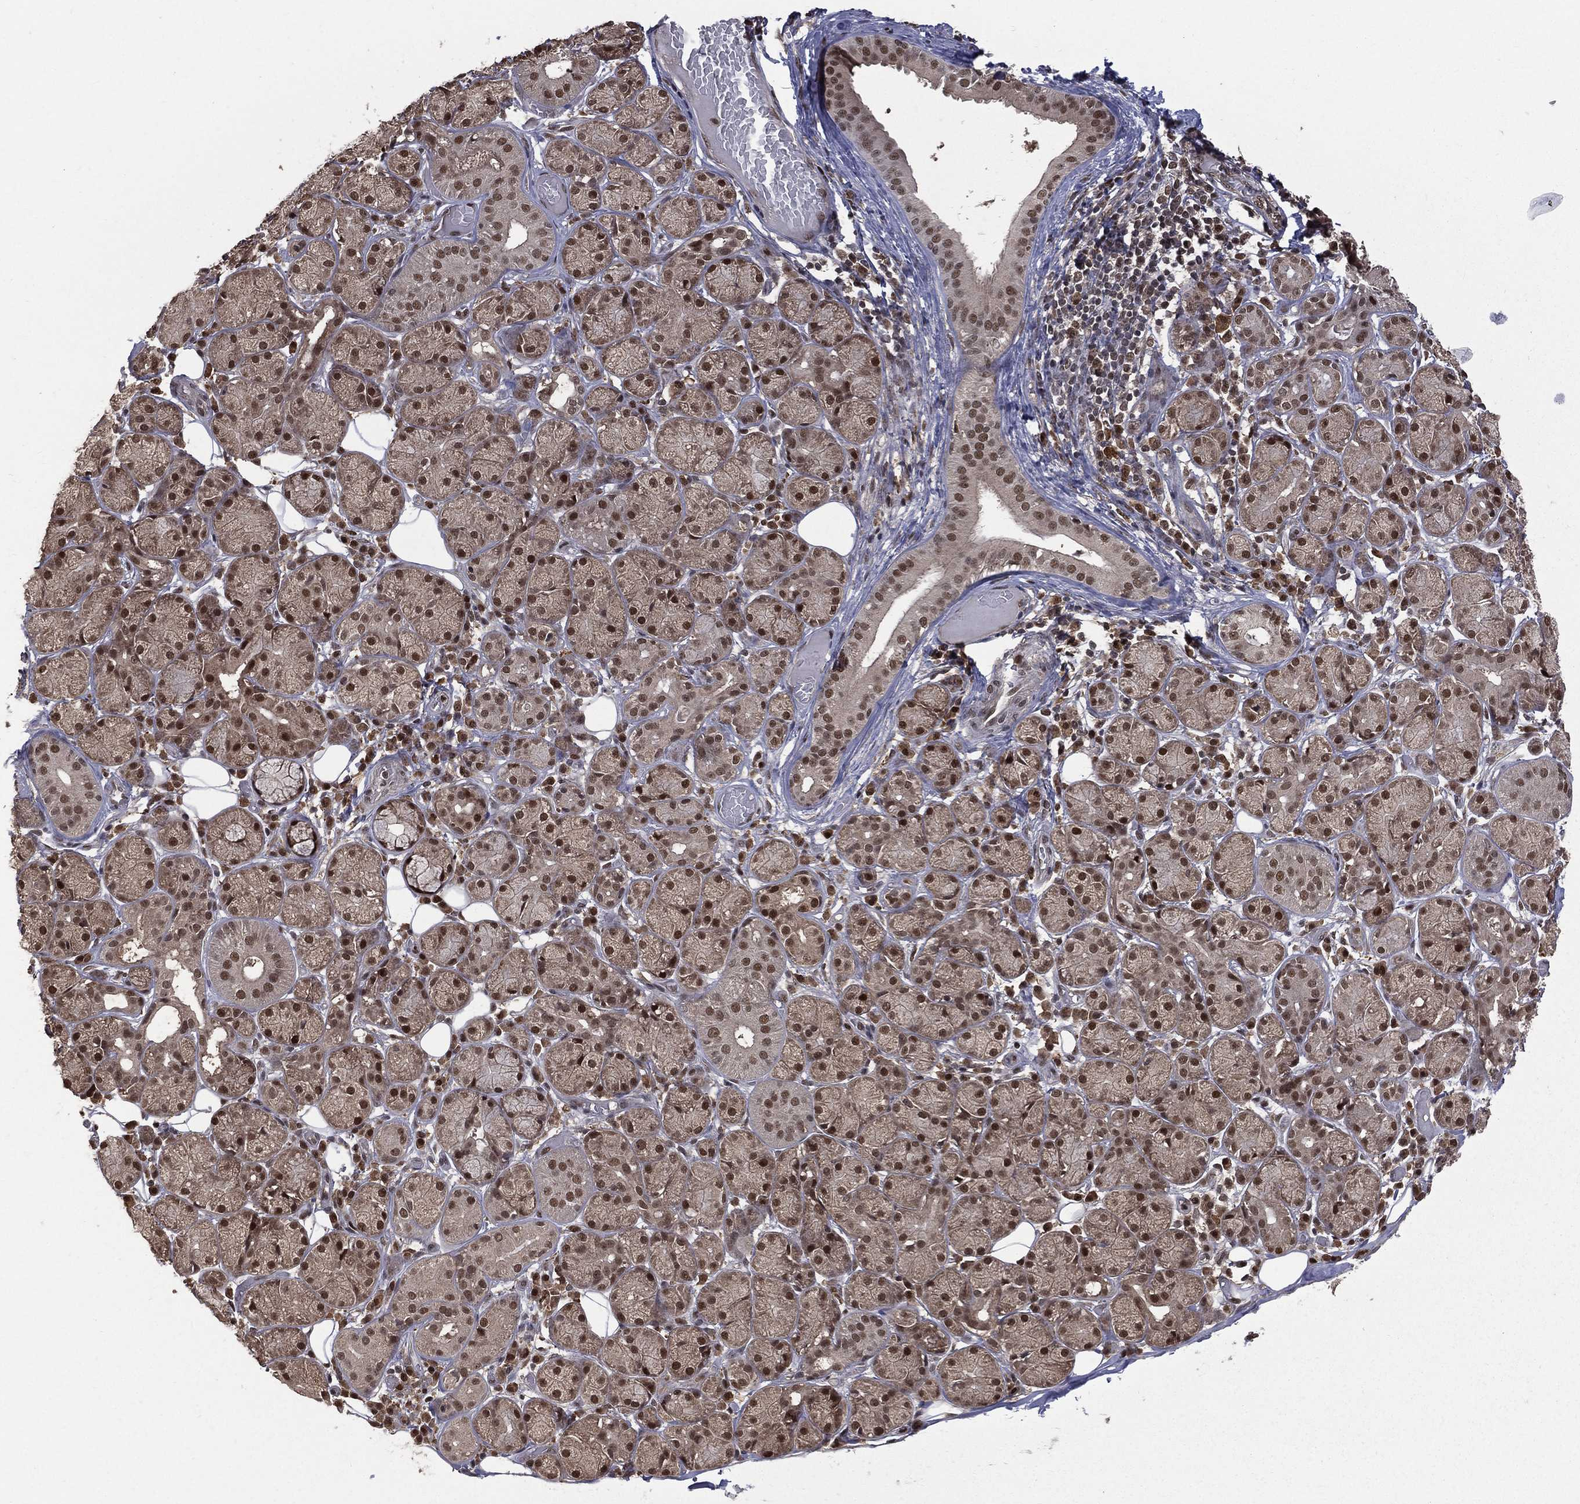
{"staining": {"intensity": "strong", "quantity": "25%-75%", "location": "nuclear"}, "tissue": "salivary gland", "cell_type": "Glandular cells", "image_type": "normal", "snomed": [{"axis": "morphology", "description": "Normal tissue, NOS"}, {"axis": "topography", "description": "Salivary gland"}], "caption": "DAB (3,3'-diaminobenzidine) immunohistochemical staining of normal human salivary gland reveals strong nuclear protein positivity in about 25%-75% of glandular cells.", "gene": "JMJD6", "patient": {"sex": "male", "age": 71}}